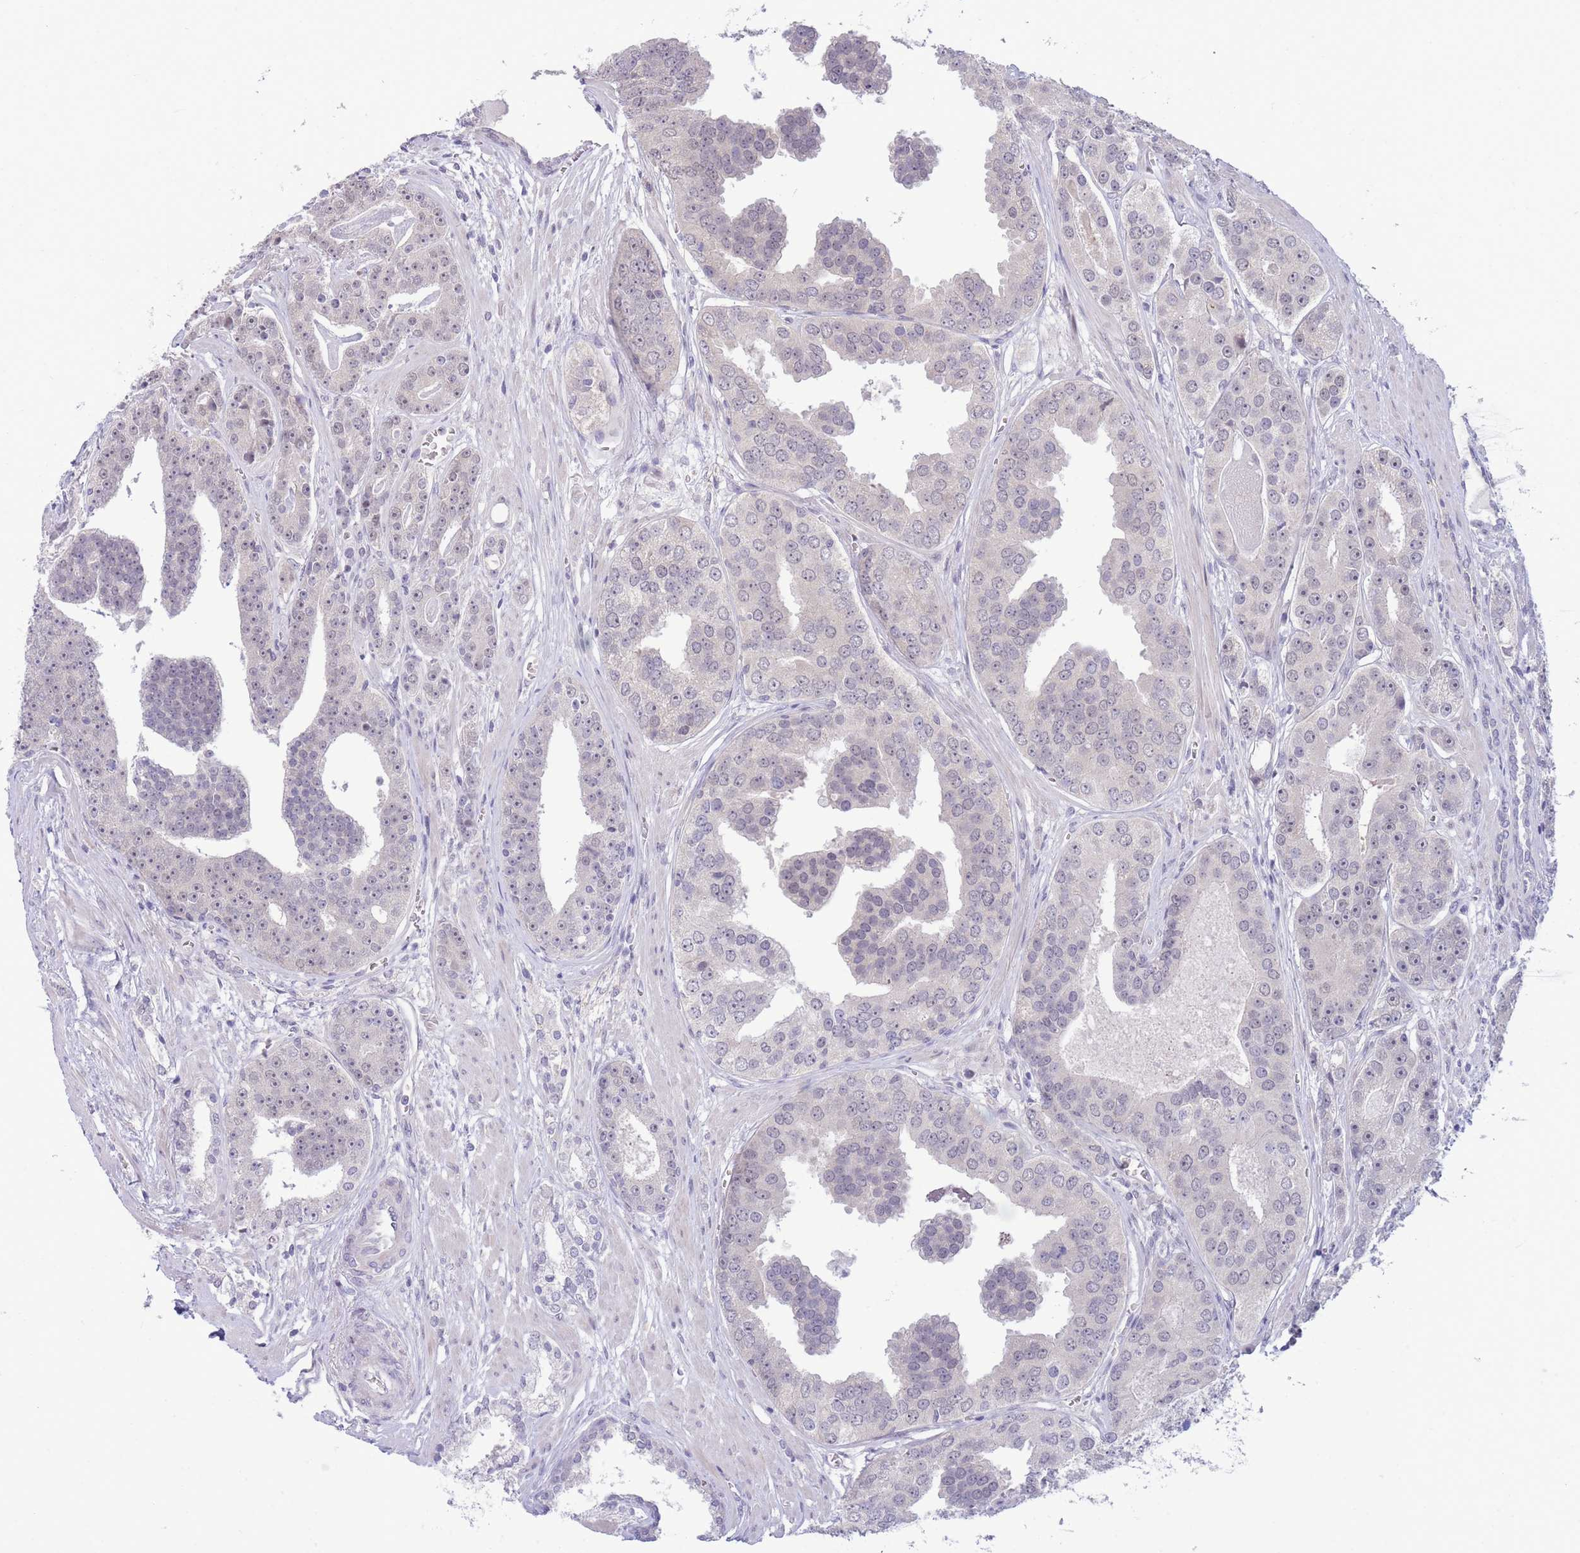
{"staining": {"intensity": "weak", "quantity": "<25%", "location": "nuclear"}, "tissue": "prostate cancer", "cell_type": "Tumor cells", "image_type": "cancer", "snomed": [{"axis": "morphology", "description": "Adenocarcinoma, High grade"}, {"axis": "topography", "description": "Prostate"}], "caption": "High-grade adenocarcinoma (prostate) was stained to show a protein in brown. There is no significant expression in tumor cells.", "gene": "FBXO46", "patient": {"sex": "male", "age": 71}}